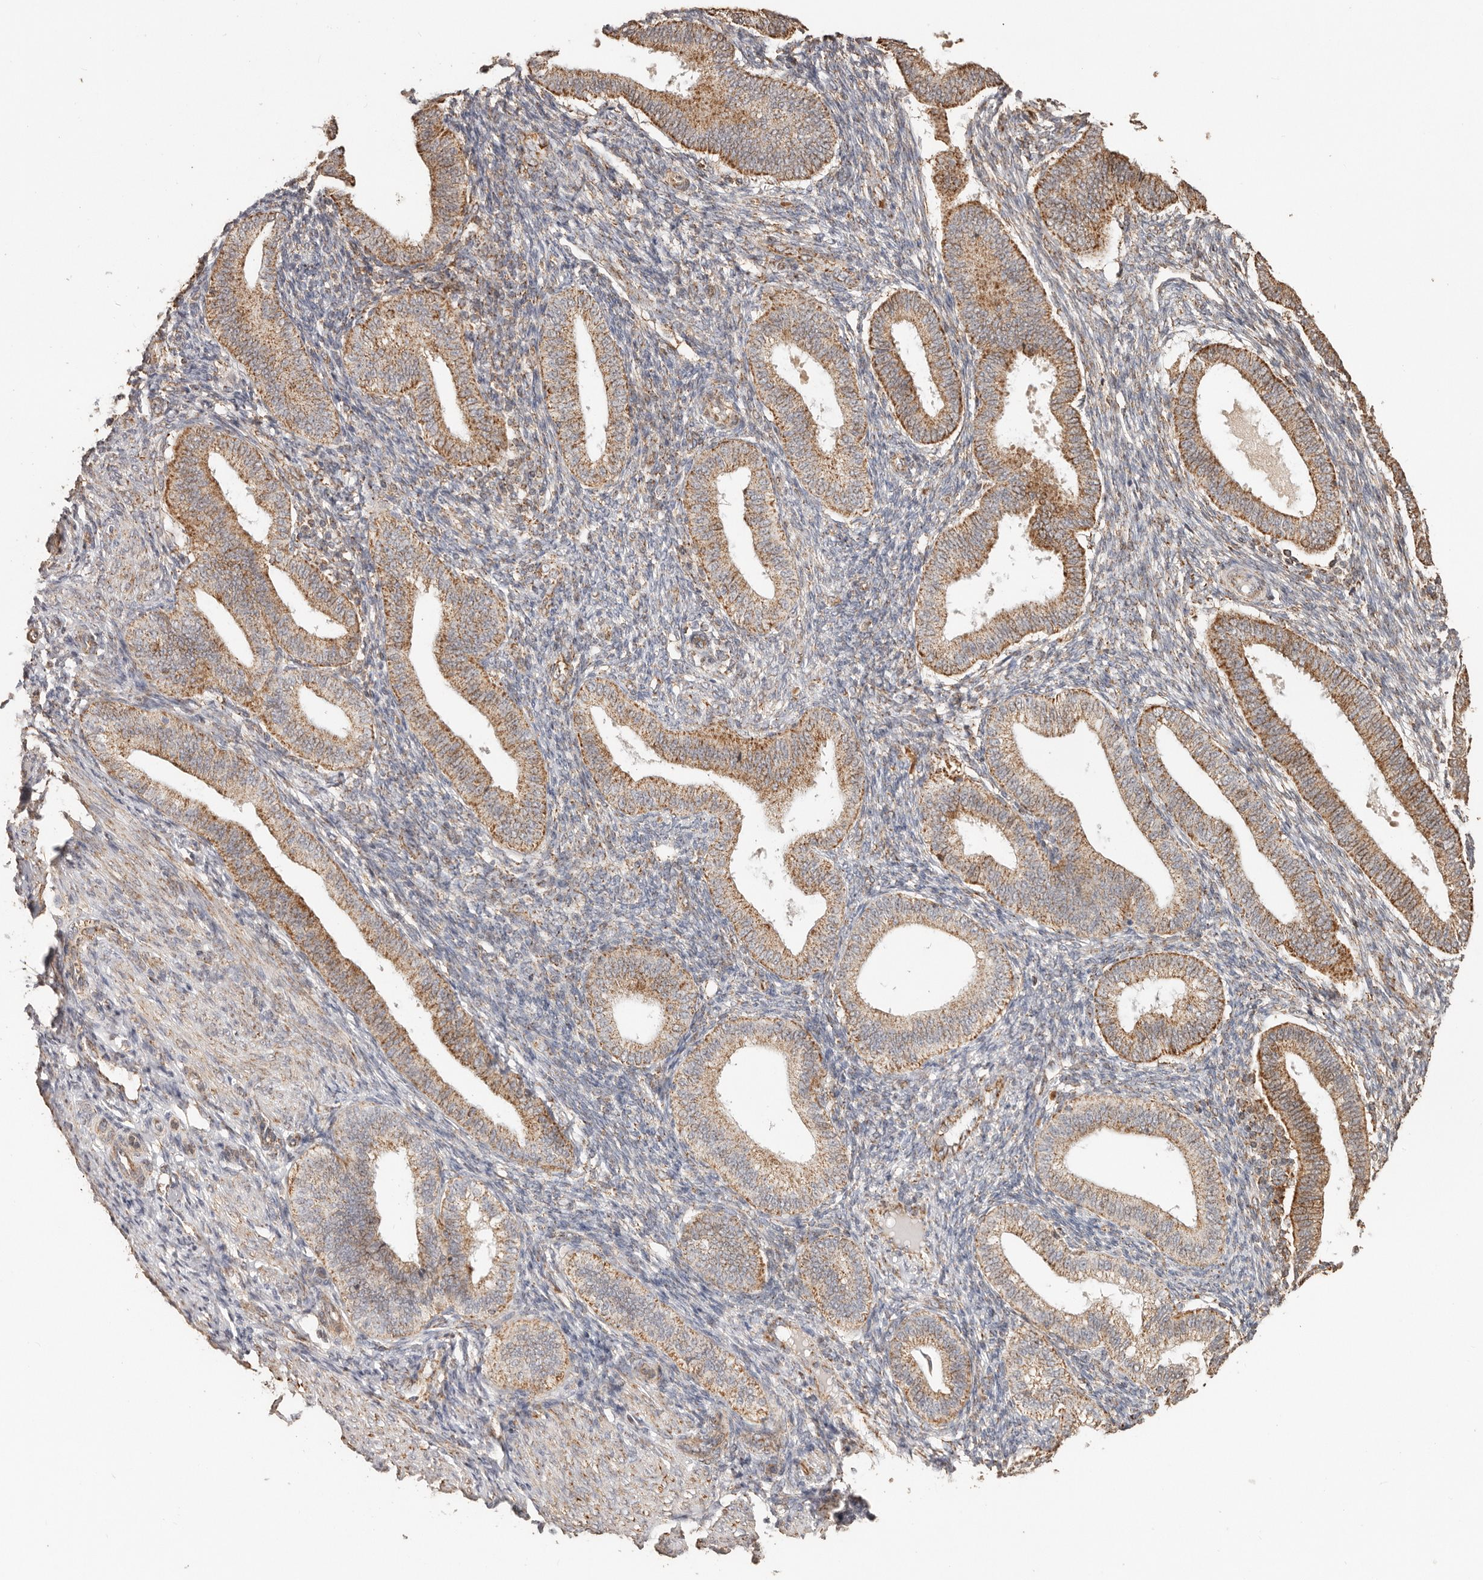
{"staining": {"intensity": "moderate", "quantity": "25%-75%", "location": "cytoplasmic/membranous"}, "tissue": "endometrium", "cell_type": "Cells in endometrial stroma", "image_type": "normal", "snomed": [{"axis": "morphology", "description": "Normal tissue, NOS"}, {"axis": "topography", "description": "Endometrium"}], "caption": "Endometrium stained with IHC demonstrates moderate cytoplasmic/membranous expression in approximately 25%-75% of cells in endometrial stroma.", "gene": "NDUFB11", "patient": {"sex": "female", "age": 39}}